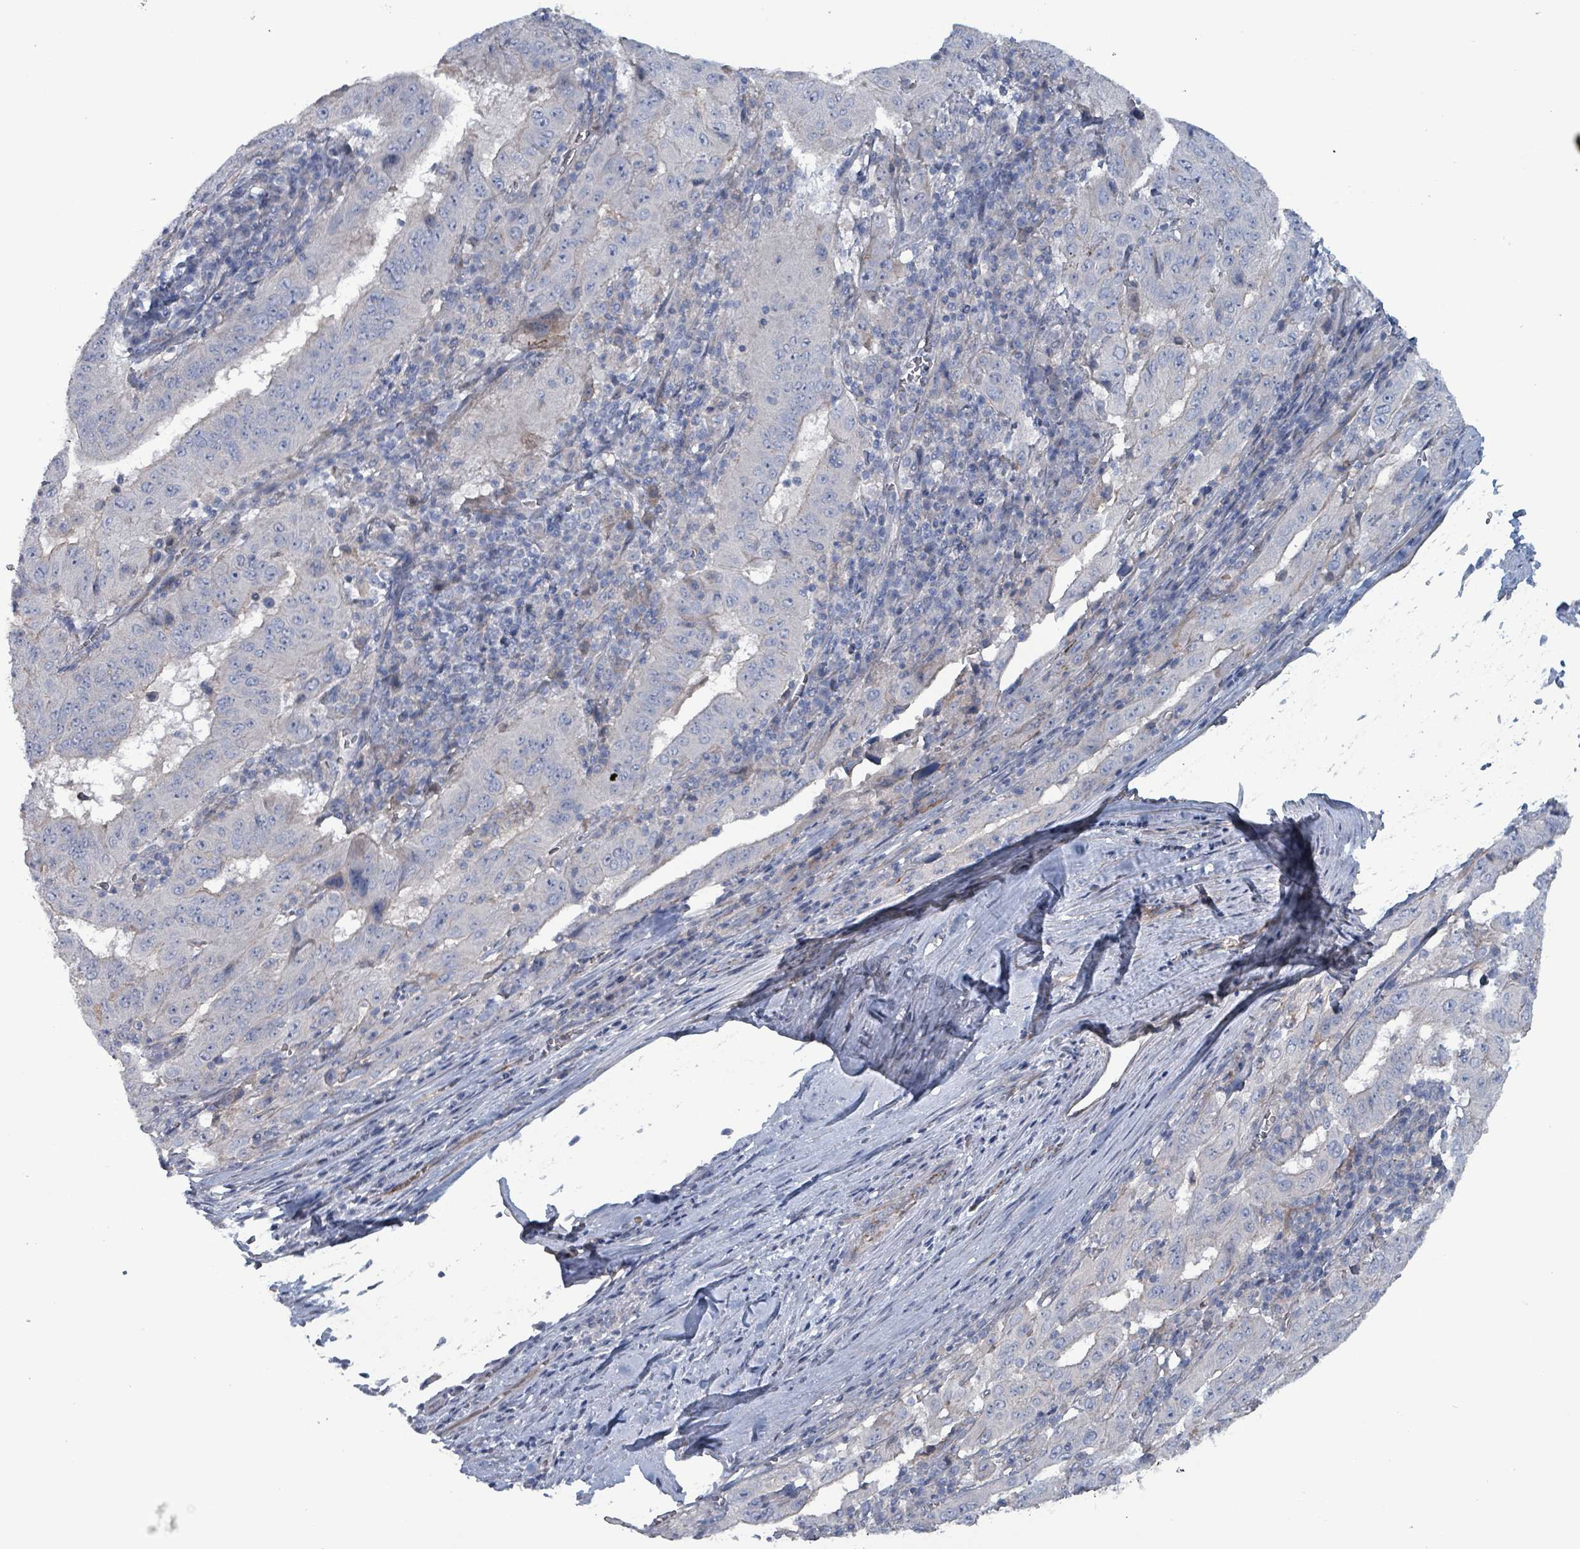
{"staining": {"intensity": "negative", "quantity": "none", "location": "none"}, "tissue": "pancreatic cancer", "cell_type": "Tumor cells", "image_type": "cancer", "snomed": [{"axis": "morphology", "description": "Adenocarcinoma, NOS"}, {"axis": "topography", "description": "Pancreas"}], "caption": "Pancreatic adenocarcinoma was stained to show a protein in brown. There is no significant staining in tumor cells.", "gene": "TAAR5", "patient": {"sex": "male", "age": 63}}